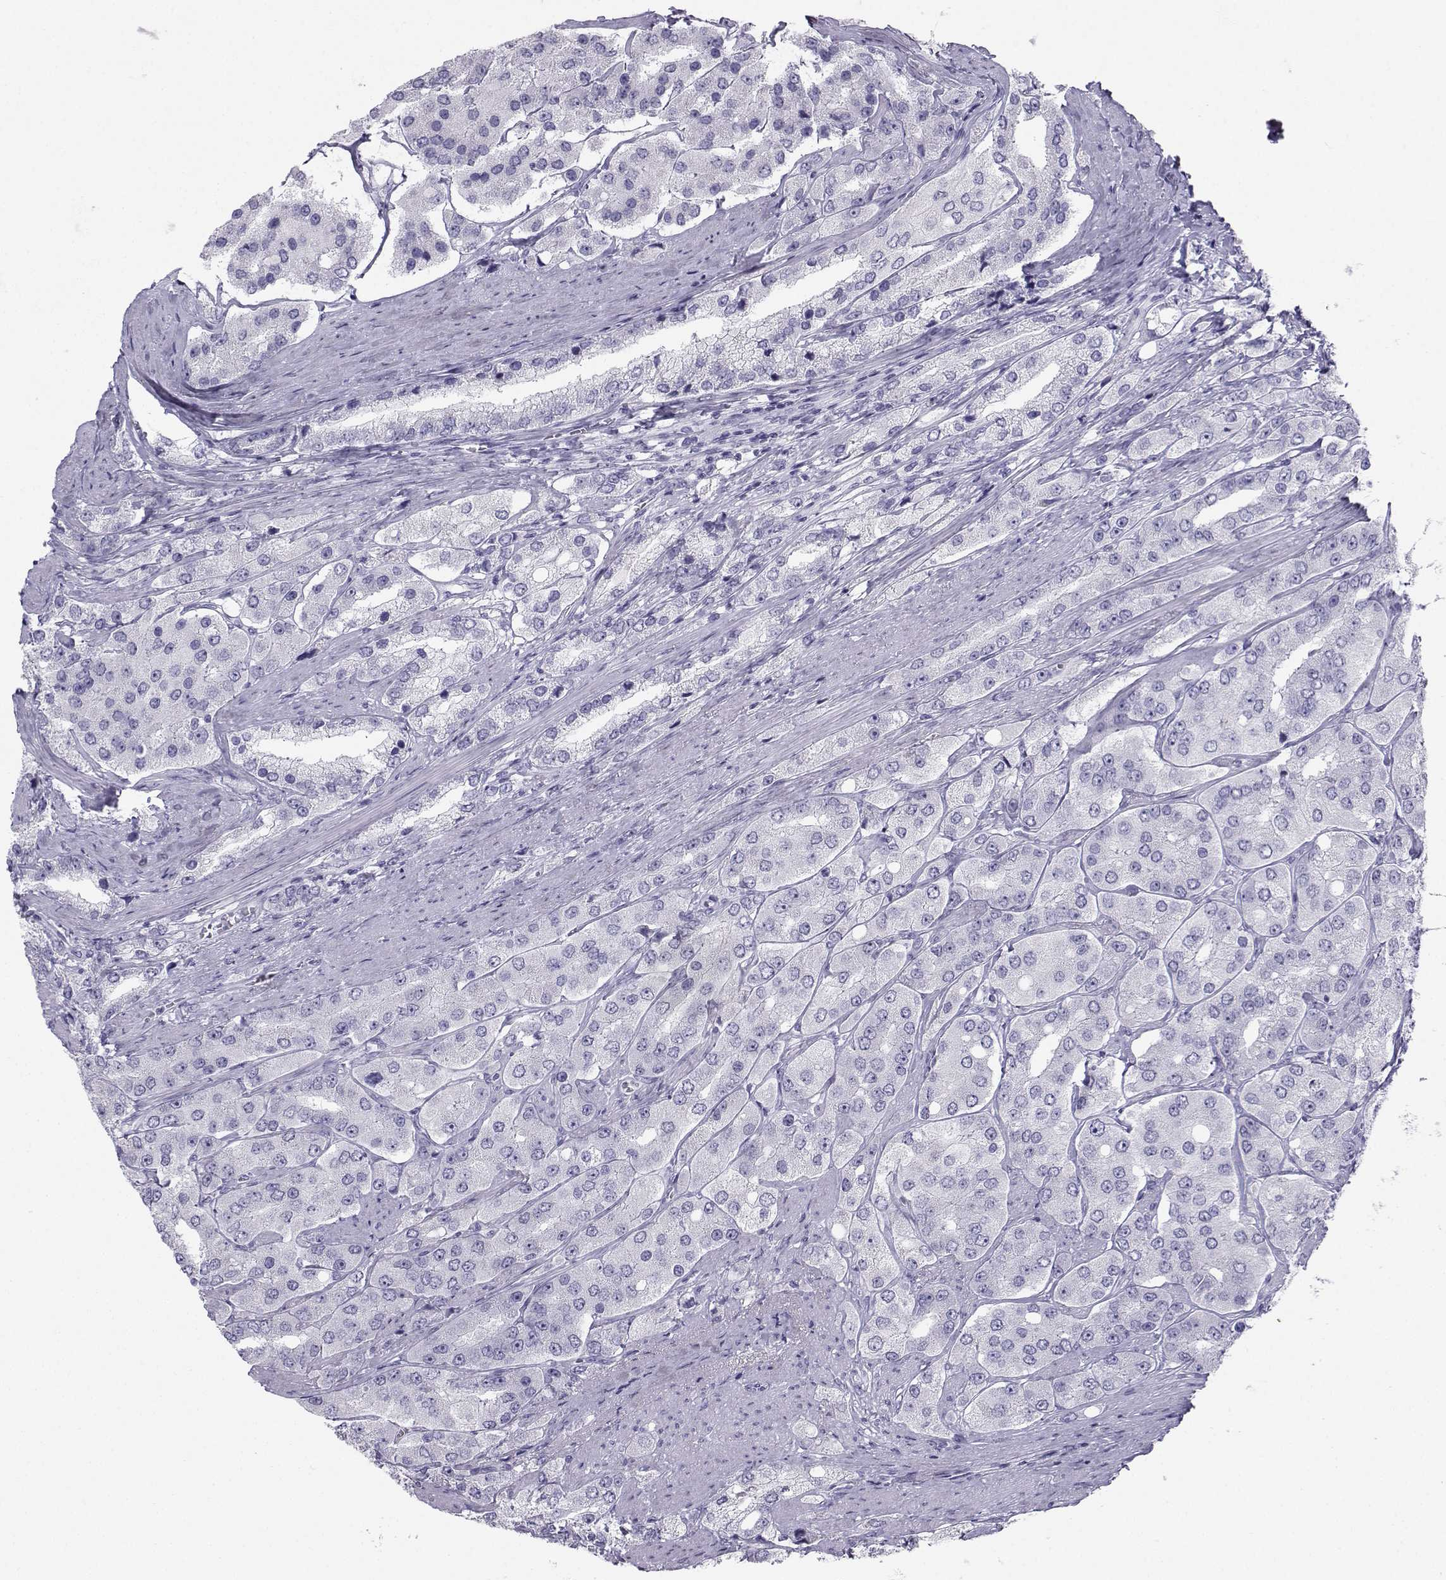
{"staining": {"intensity": "negative", "quantity": "none", "location": "none"}, "tissue": "prostate cancer", "cell_type": "Tumor cells", "image_type": "cancer", "snomed": [{"axis": "morphology", "description": "Adenocarcinoma, Low grade"}, {"axis": "topography", "description": "Prostate"}], "caption": "Immunohistochemistry (IHC) micrograph of human adenocarcinoma (low-grade) (prostate) stained for a protein (brown), which demonstrates no expression in tumor cells.", "gene": "SST", "patient": {"sex": "male", "age": 69}}